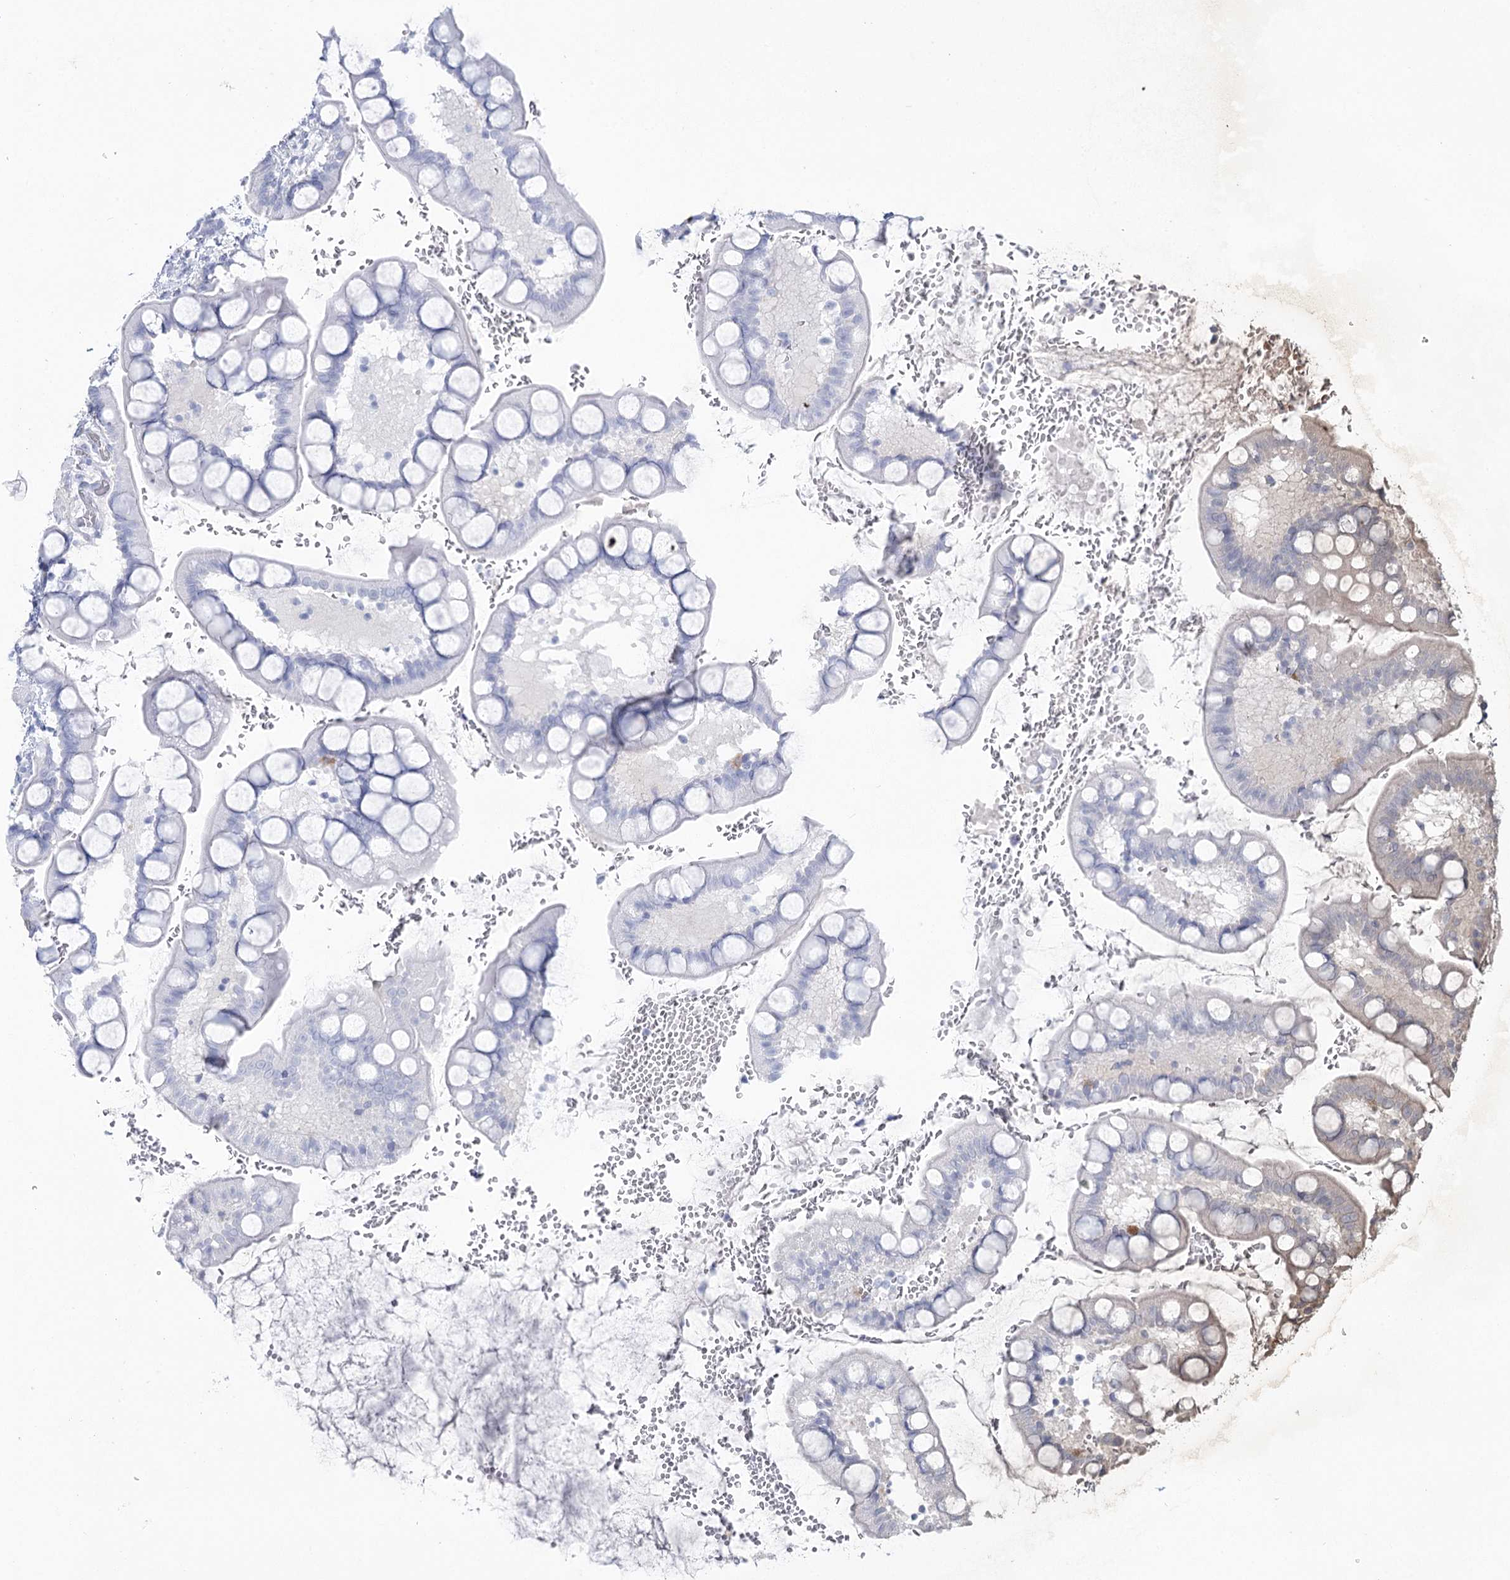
{"staining": {"intensity": "negative", "quantity": "none", "location": "none"}, "tissue": "small intestine", "cell_type": "Glandular cells", "image_type": "normal", "snomed": [{"axis": "morphology", "description": "Normal tissue, NOS"}, {"axis": "topography", "description": "Small intestine"}], "caption": "Immunohistochemical staining of benign human small intestine exhibits no significant staining in glandular cells. (IHC, brightfield microscopy, high magnification).", "gene": "CCDC88A", "patient": {"sex": "male", "age": 52}}